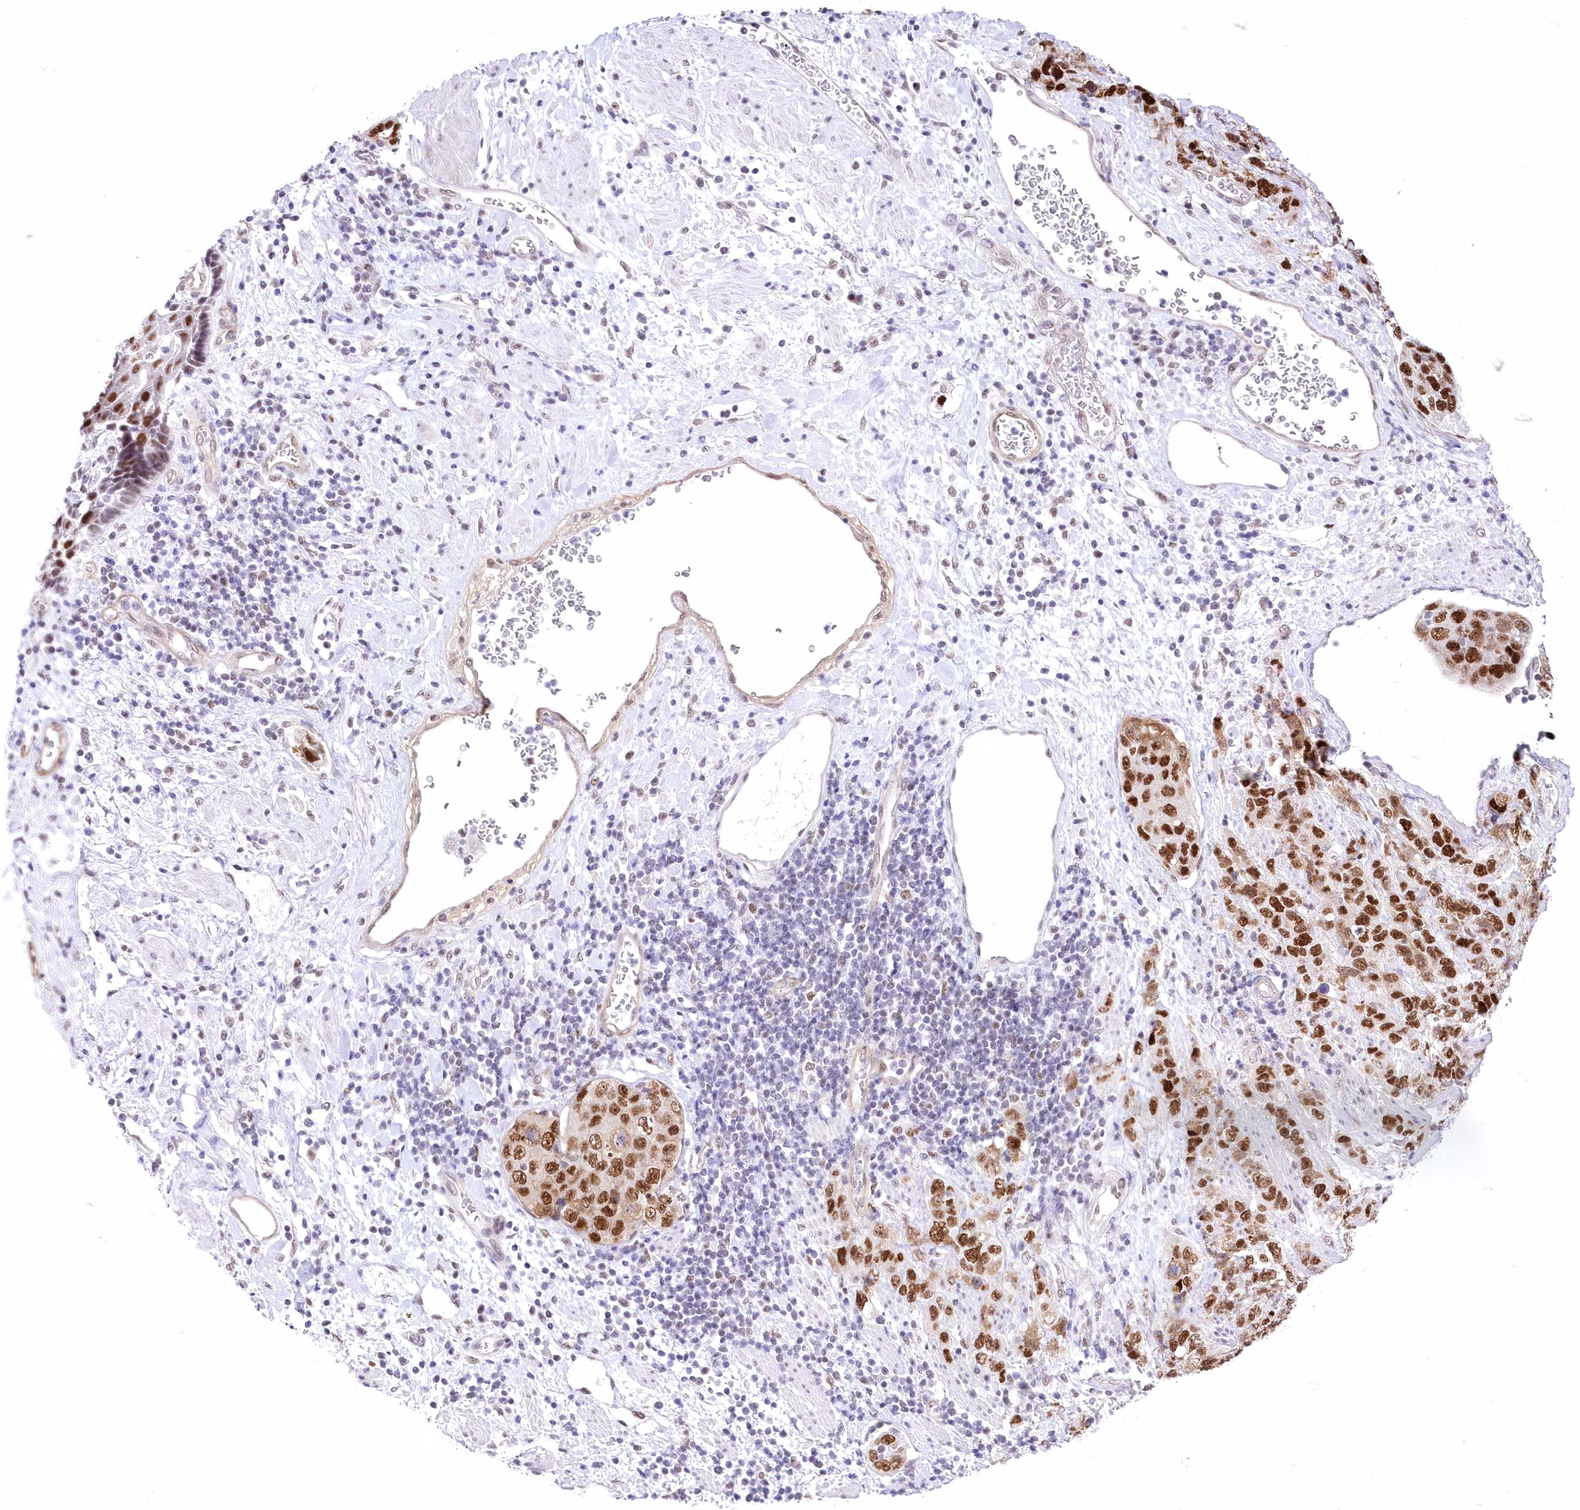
{"staining": {"intensity": "strong", "quantity": ">75%", "location": "nuclear"}, "tissue": "stomach cancer", "cell_type": "Tumor cells", "image_type": "cancer", "snomed": [{"axis": "morphology", "description": "Adenocarcinoma, NOS"}, {"axis": "topography", "description": "Stomach"}], "caption": "Immunohistochemistry (IHC) of adenocarcinoma (stomach) shows high levels of strong nuclear expression in about >75% of tumor cells.", "gene": "NSUN2", "patient": {"sex": "male", "age": 48}}